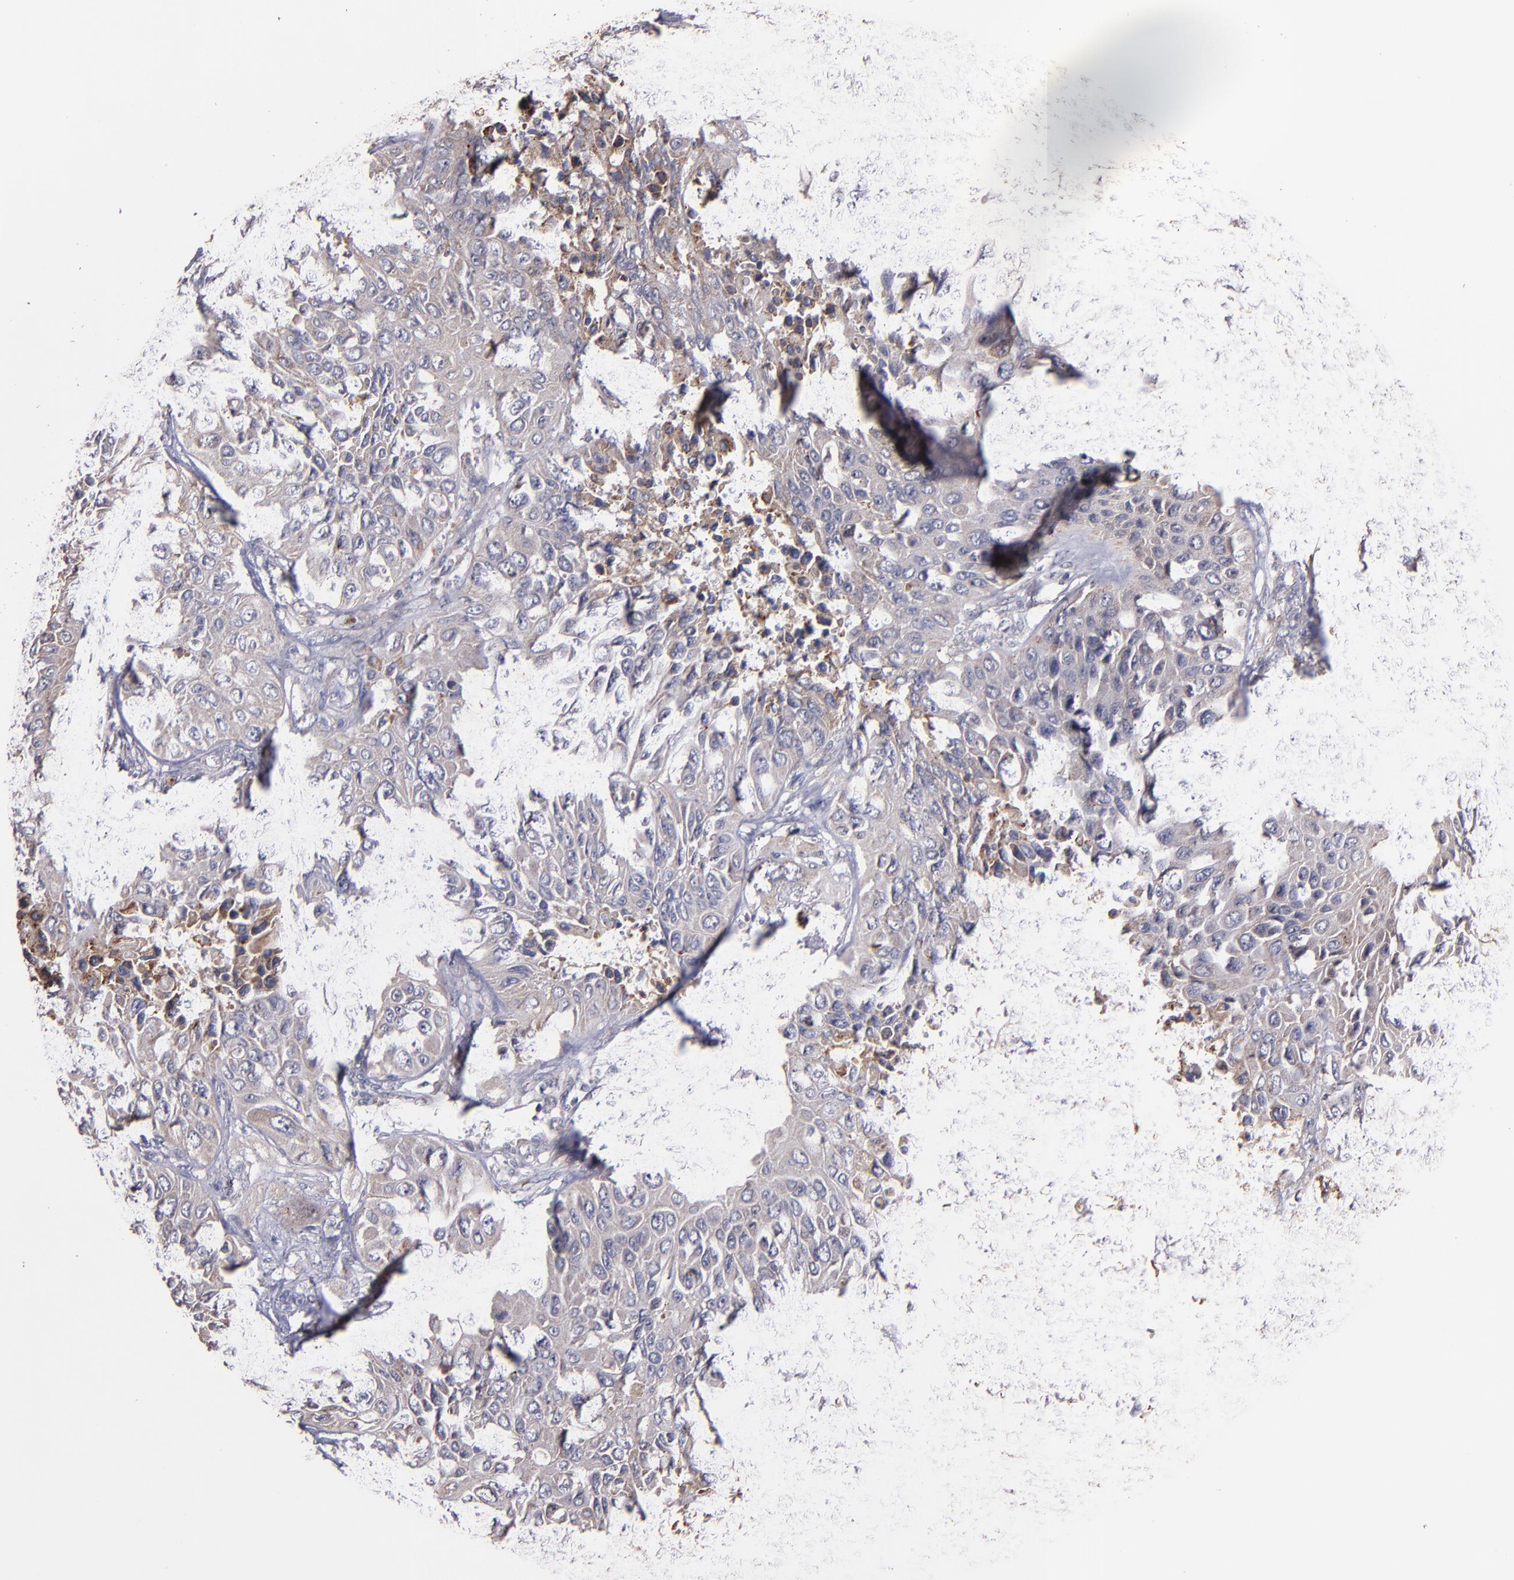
{"staining": {"intensity": "weak", "quantity": ">75%", "location": "cytoplasmic/membranous"}, "tissue": "lung cancer", "cell_type": "Tumor cells", "image_type": "cancer", "snomed": [{"axis": "morphology", "description": "Squamous cell carcinoma, NOS"}, {"axis": "topography", "description": "Lung"}], "caption": "This image displays lung squamous cell carcinoma stained with immunohistochemistry (IHC) to label a protein in brown. The cytoplasmic/membranous of tumor cells show weak positivity for the protein. Nuclei are counter-stained blue.", "gene": "IFIH1", "patient": {"sex": "female", "age": 76}}